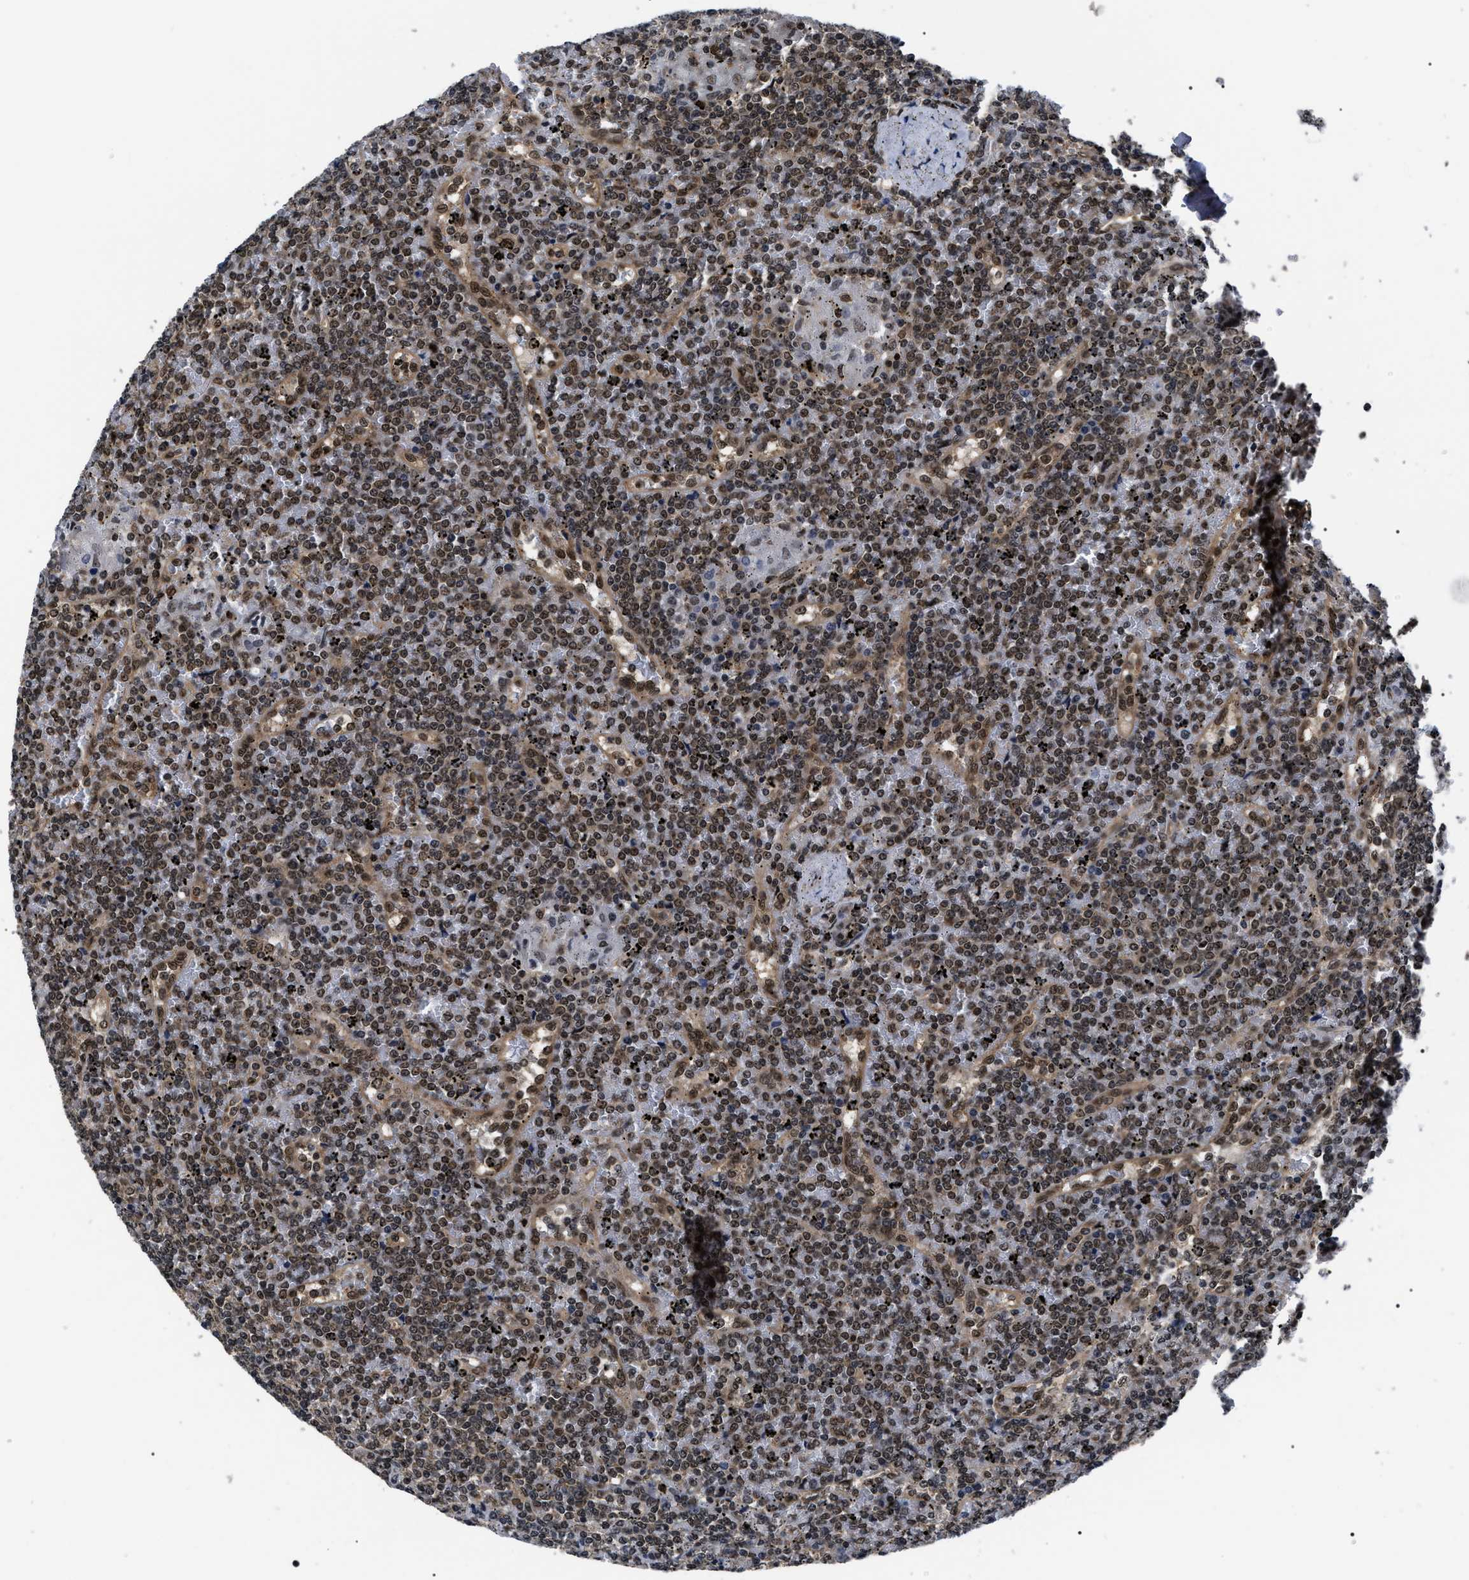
{"staining": {"intensity": "moderate", "quantity": ">75%", "location": "cytoplasmic/membranous,nuclear"}, "tissue": "lymphoma", "cell_type": "Tumor cells", "image_type": "cancer", "snomed": [{"axis": "morphology", "description": "Malignant lymphoma, non-Hodgkin's type, Low grade"}, {"axis": "topography", "description": "Spleen"}], "caption": "A medium amount of moderate cytoplasmic/membranous and nuclear staining is identified in approximately >75% of tumor cells in low-grade malignant lymphoma, non-Hodgkin's type tissue.", "gene": "CSNK2A1", "patient": {"sex": "female", "age": 19}}